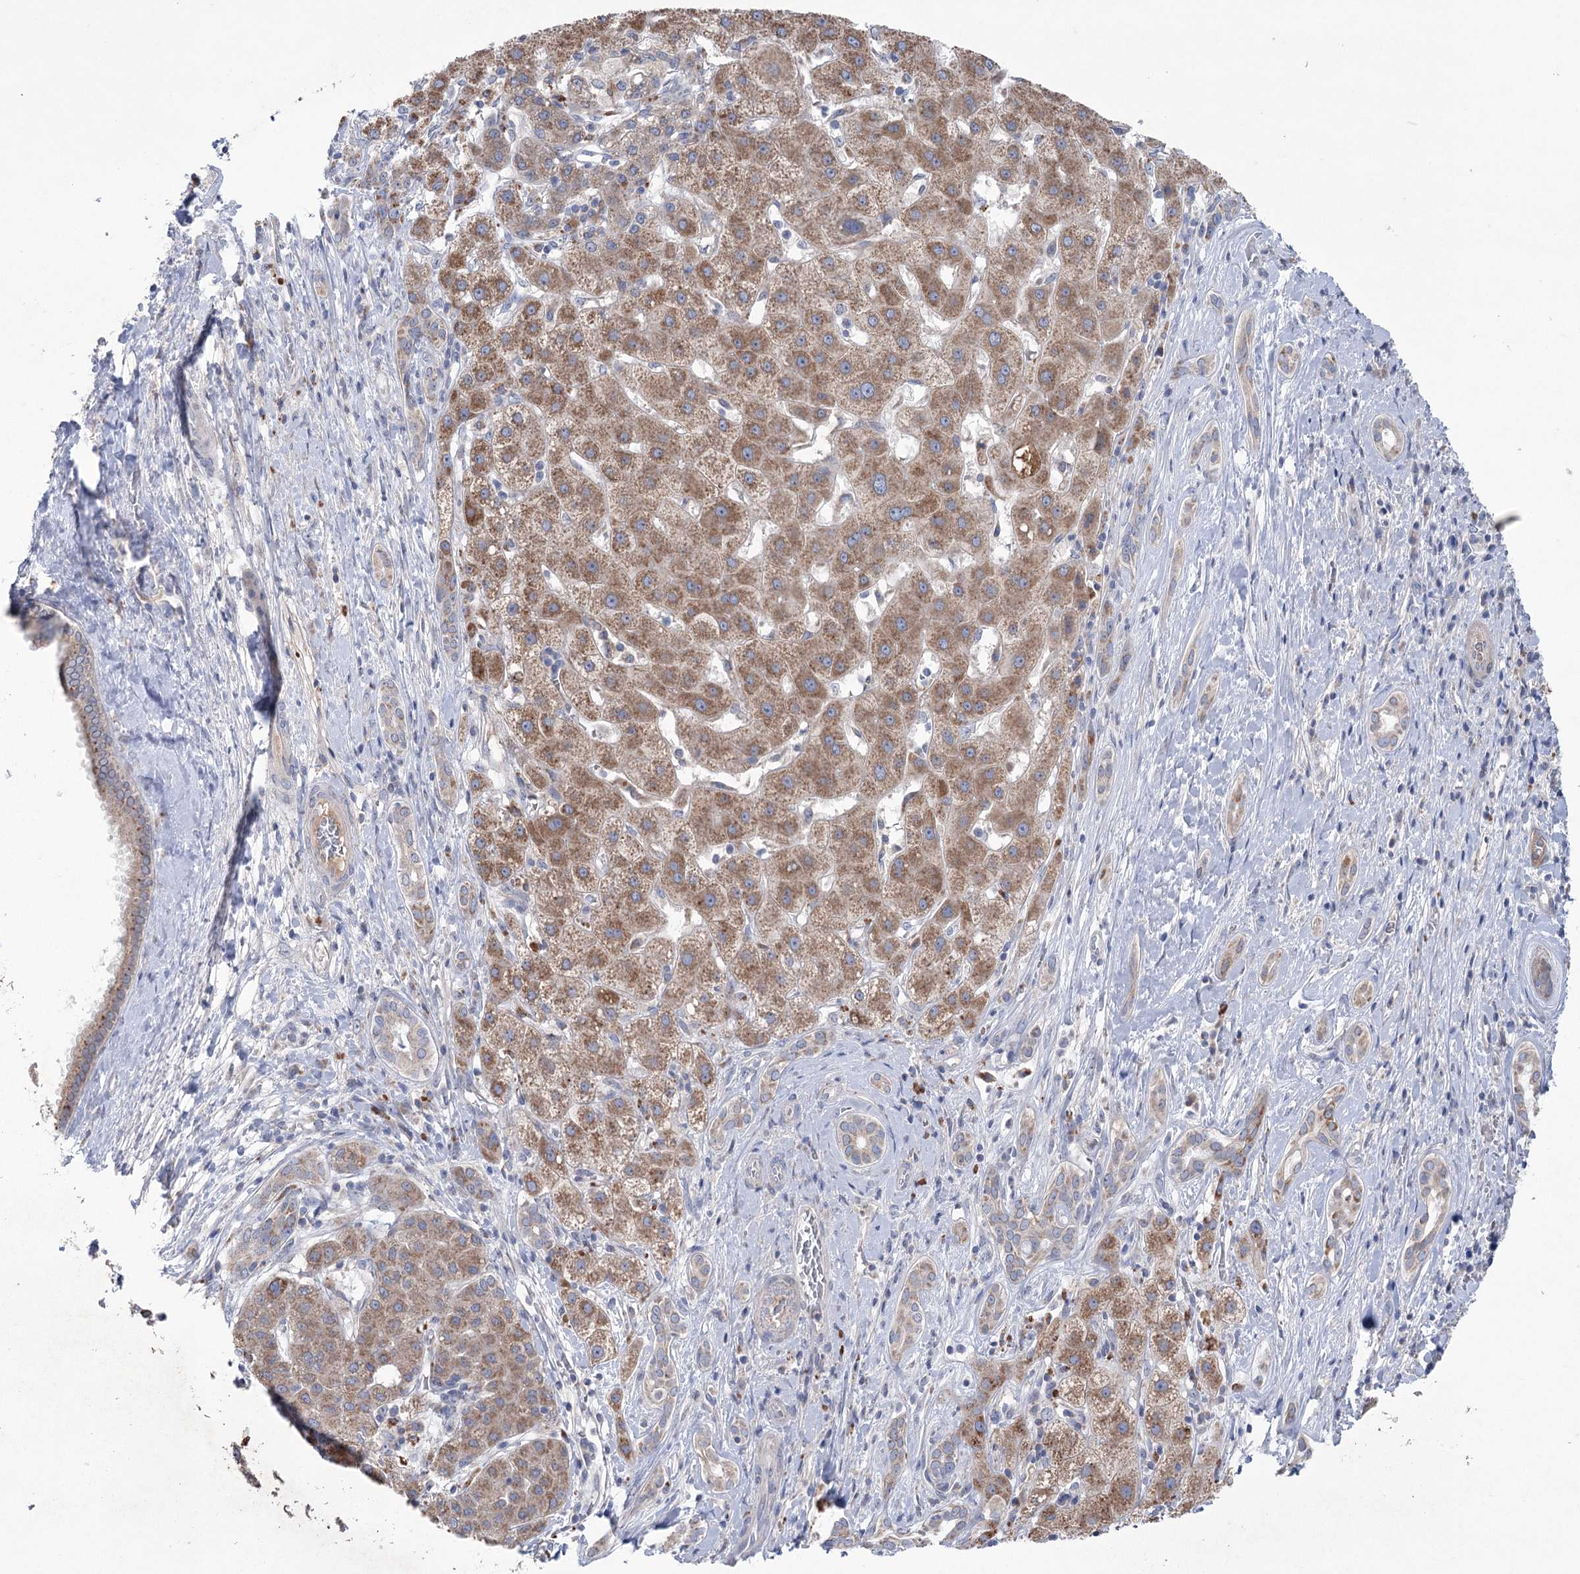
{"staining": {"intensity": "moderate", "quantity": ">75%", "location": "cytoplasmic/membranous"}, "tissue": "liver cancer", "cell_type": "Tumor cells", "image_type": "cancer", "snomed": [{"axis": "morphology", "description": "Carcinoma, Hepatocellular, NOS"}, {"axis": "topography", "description": "Liver"}], "caption": "Immunohistochemical staining of human liver cancer (hepatocellular carcinoma) reveals medium levels of moderate cytoplasmic/membranous staining in approximately >75% of tumor cells.", "gene": "MTCH2", "patient": {"sex": "male", "age": 65}}